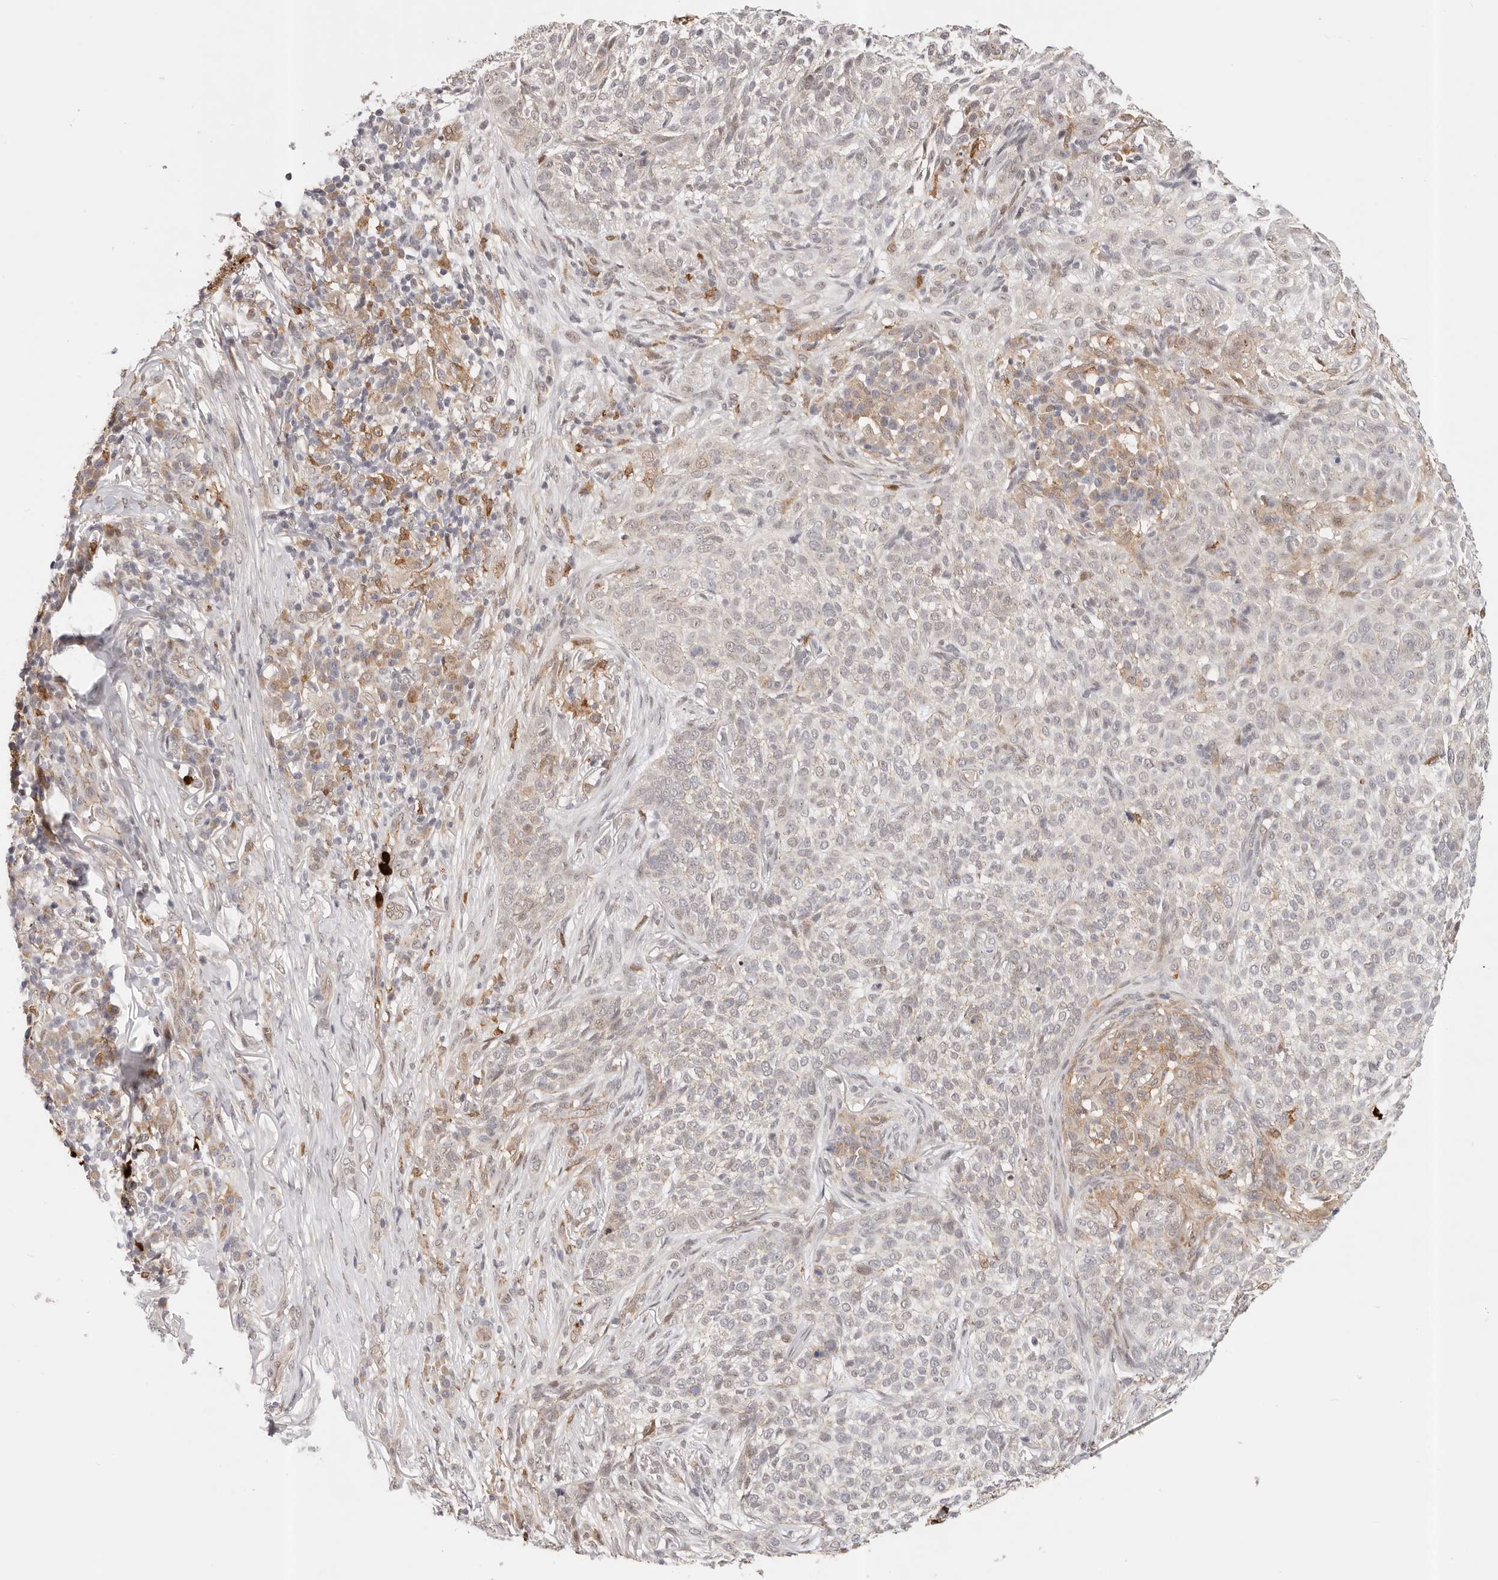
{"staining": {"intensity": "negative", "quantity": "none", "location": "none"}, "tissue": "skin cancer", "cell_type": "Tumor cells", "image_type": "cancer", "snomed": [{"axis": "morphology", "description": "Basal cell carcinoma"}, {"axis": "topography", "description": "Skin"}], "caption": "Micrograph shows no protein positivity in tumor cells of skin basal cell carcinoma tissue. (DAB IHC visualized using brightfield microscopy, high magnification).", "gene": "AFDN", "patient": {"sex": "female", "age": 64}}